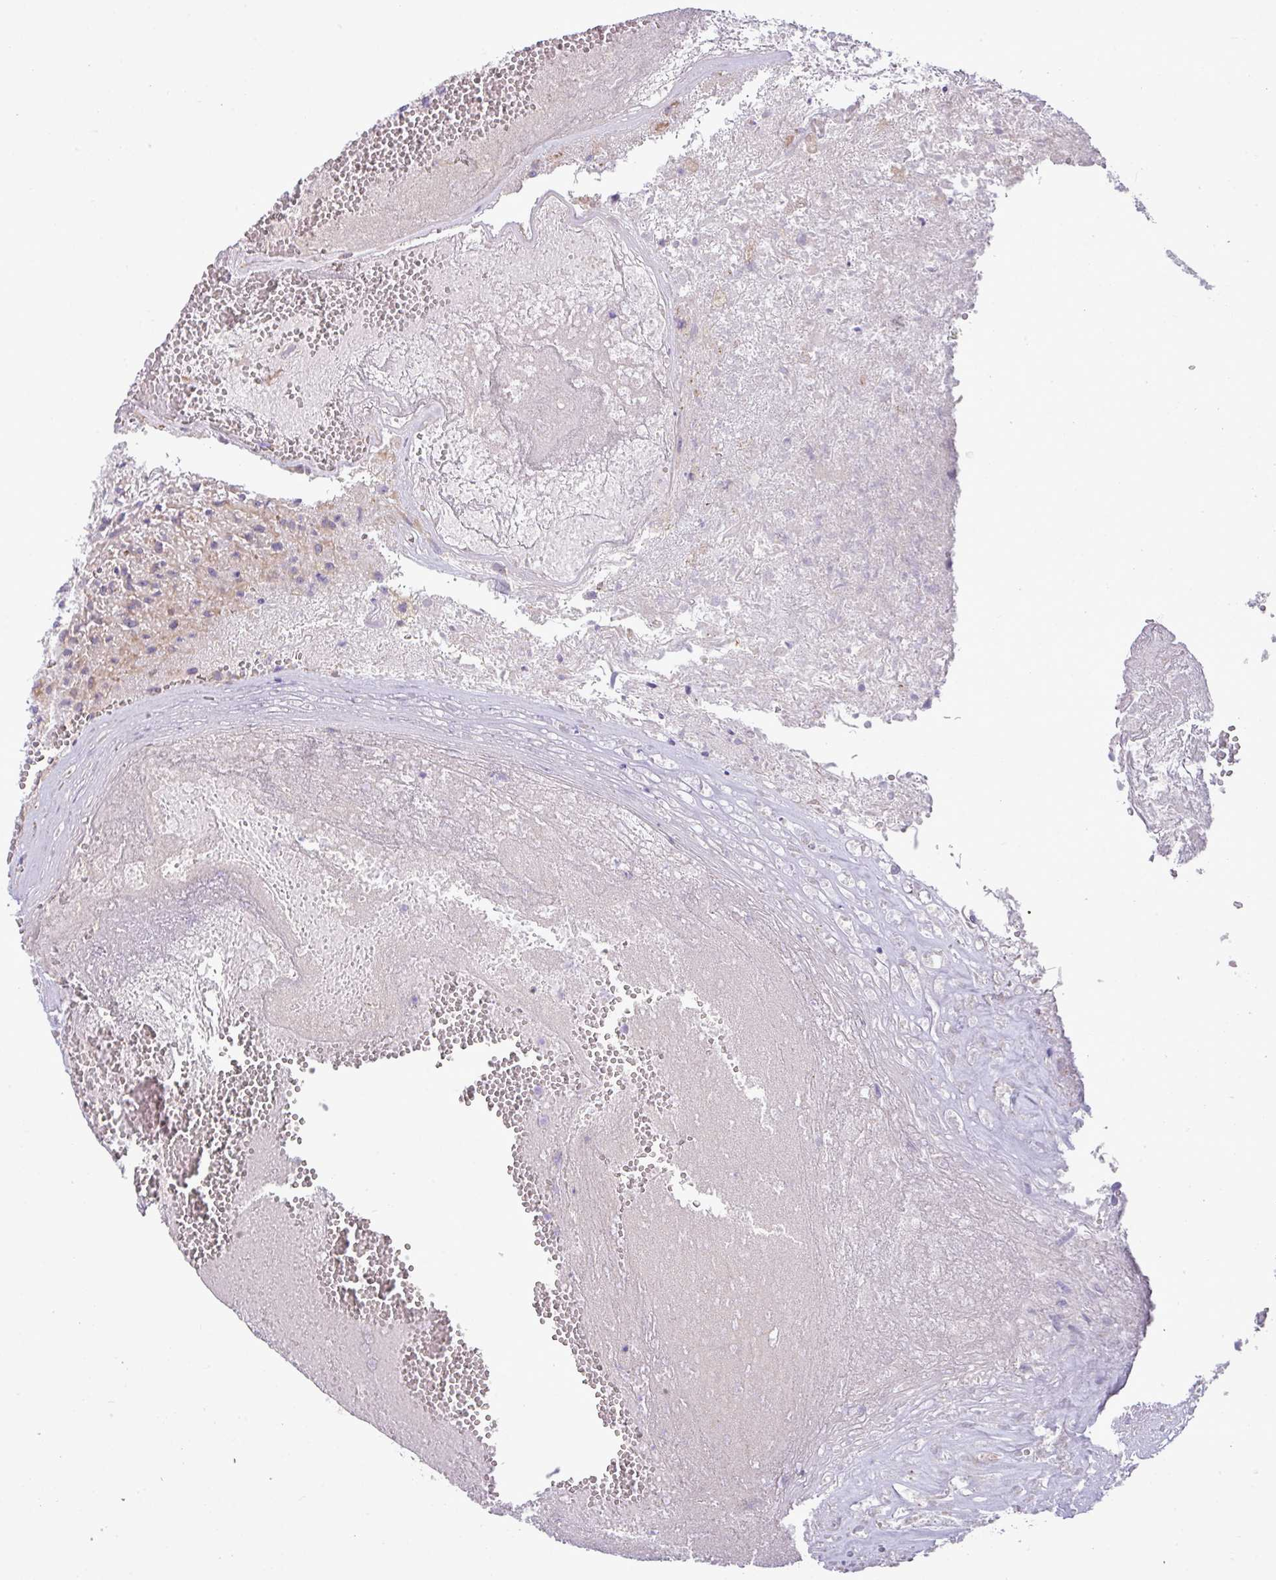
{"staining": {"intensity": "negative", "quantity": "none", "location": "none"}, "tissue": "glioma", "cell_type": "Tumor cells", "image_type": "cancer", "snomed": [{"axis": "morphology", "description": "Glioma, malignant, High grade"}, {"axis": "topography", "description": "Brain"}], "caption": "Photomicrograph shows no protein positivity in tumor cells of glioma tissue. (DAB (3,3'-diaminobenzidine) IHC with hematoxylin counter stain).", "gene": "IRGC", "patient": {"sex": "male", "age": 56}}